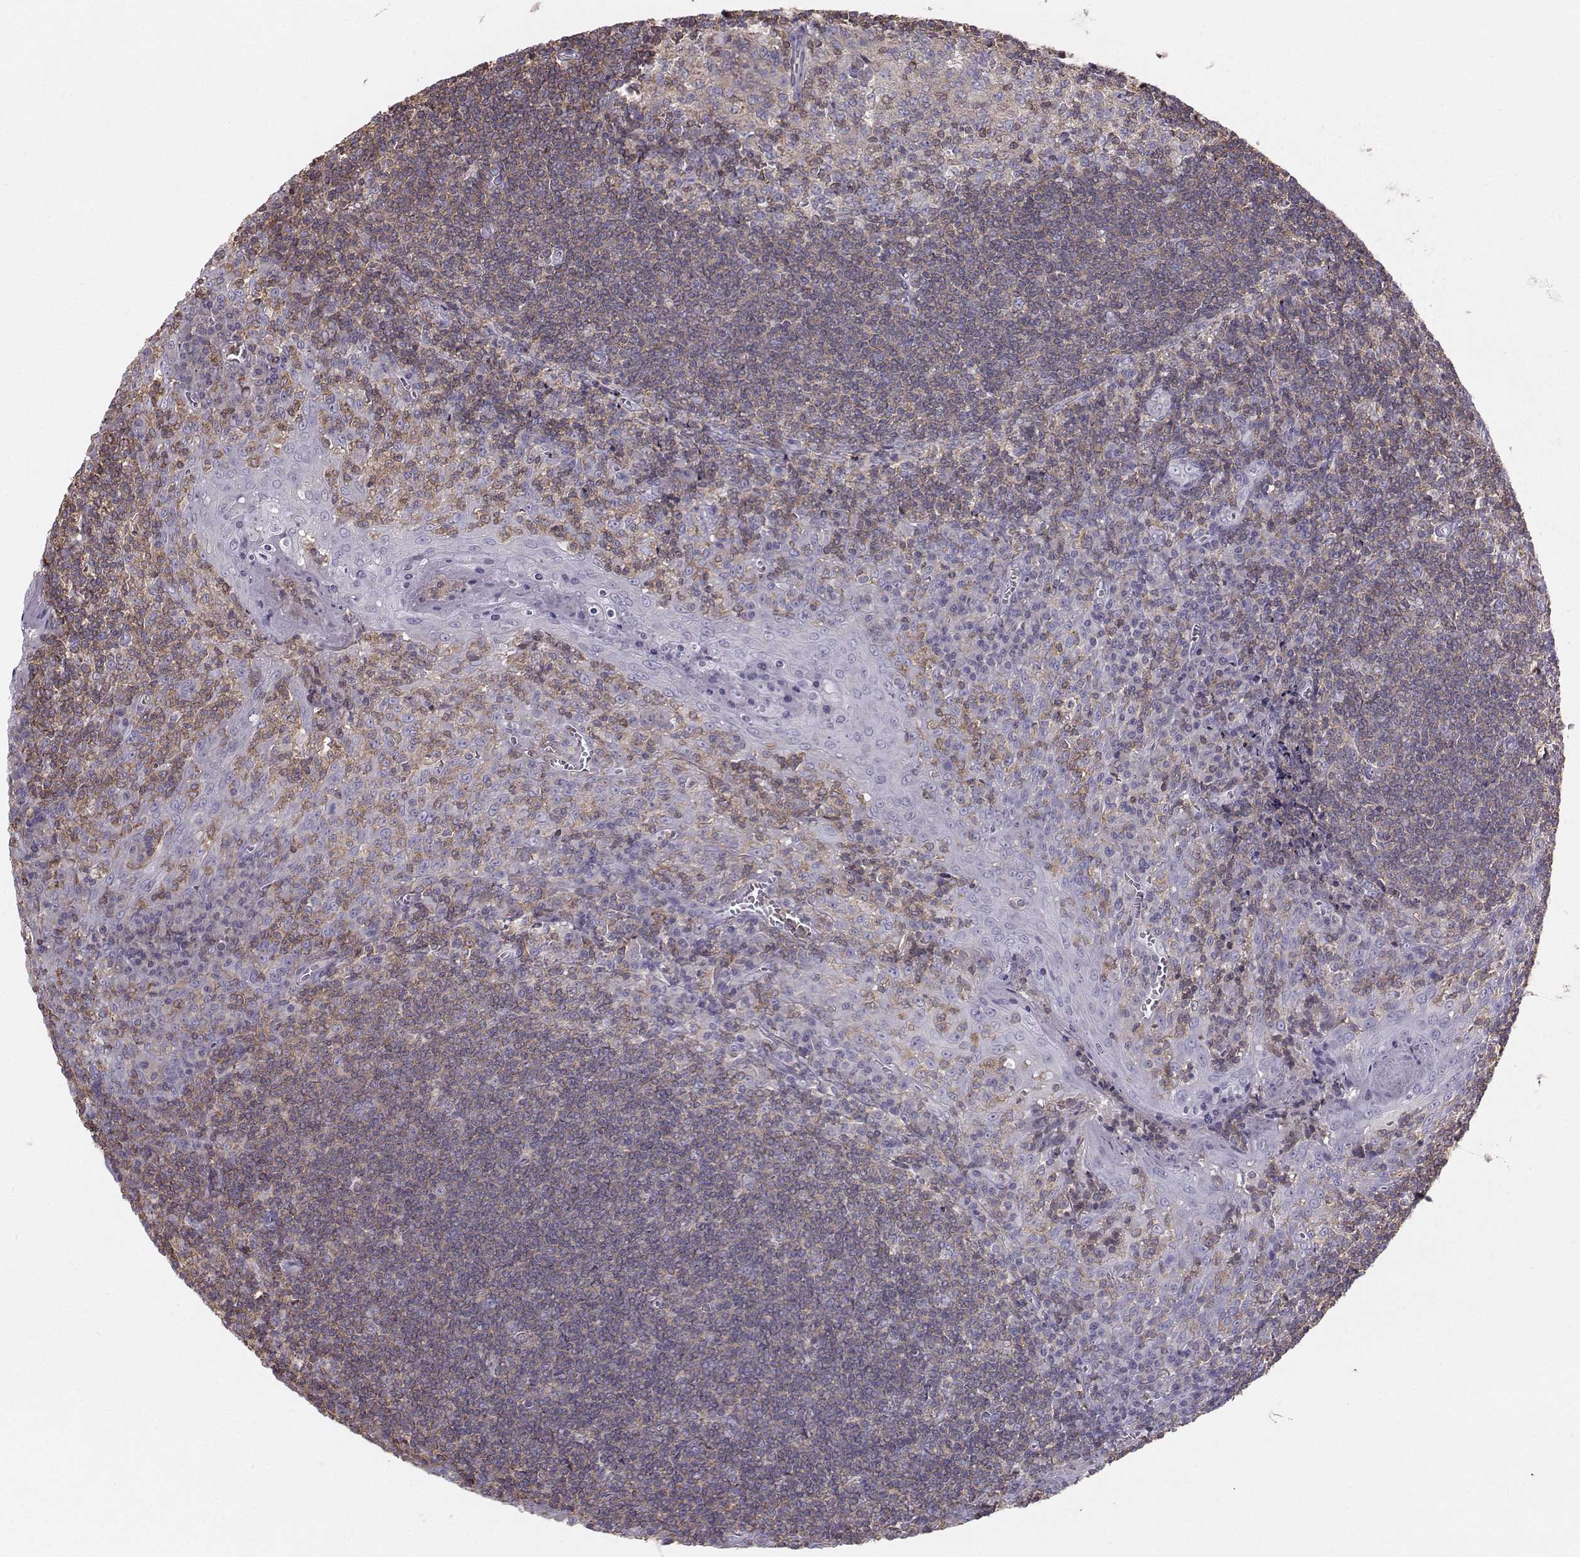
{"staining": {"intensity": "weak", "quantity": "25%-75%", "location": "cytoplasmic/membranous"}, "tissue": "tonsil", "cell_type": "Germinal center cells", "image_type": "normal", "snomed": [{"axis": "morphology", "description": "Normal tissue, NOS"}, {"axis": "topography", "description": "Tonsil"}], "caption": "This histopathology image reveals IHC staining of benign human tonsil, with low weak cytoplasmic/membranous staining in about 25%-75% of germinal center cells.", "gene": "ZBTB32", "patient": {"sex": "male", "age": 33}}